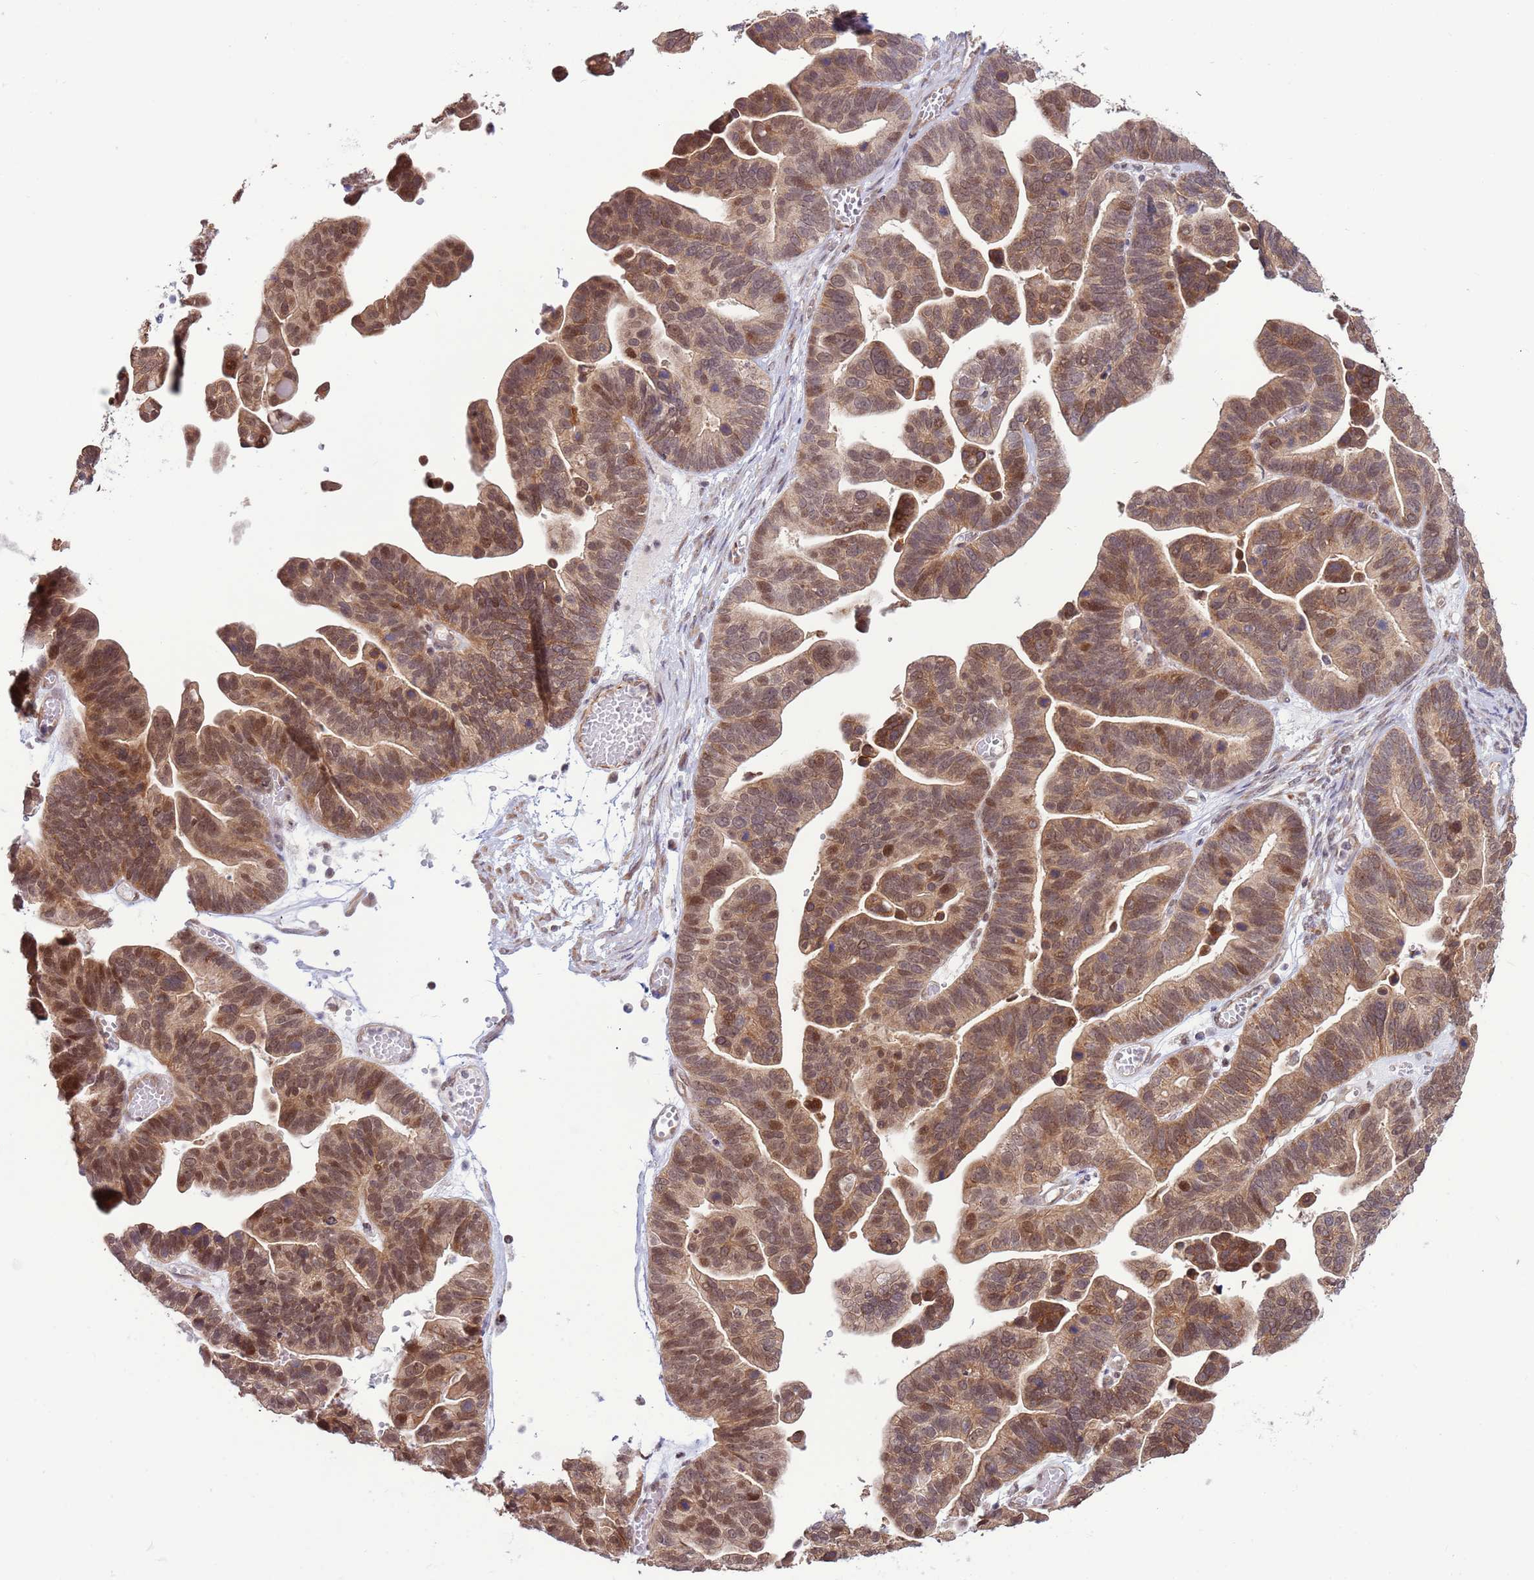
{"staining": {"intensity": "moderate", "quantity": ">75%", "location": "cytoplasmic/membranous,nuclear"}, "tissue": "ovarian cancer", "cell_type": "Tumor cells", "image_type": "cancer", "snomed": [{"axis": "morphology", "description": "Cystadenocarcinoma, serous, NOS"}, {"axis": "topography", "description": "Ovary"}], "caption": "The immunohistochemical stain highlights moderate cytoplasmic/membranous and nuclear staining in tumor cells of ovarian cancer (serous cystadenocarcinoma) tissue. (Stains: DAB (3,3'-diaminobenzidine) in brown, nuclei in blue, Microscopy: brightfield microscopy at high magnification).", "gene": "DCAF4", "patient": {"sex": "female", "age": 56}}